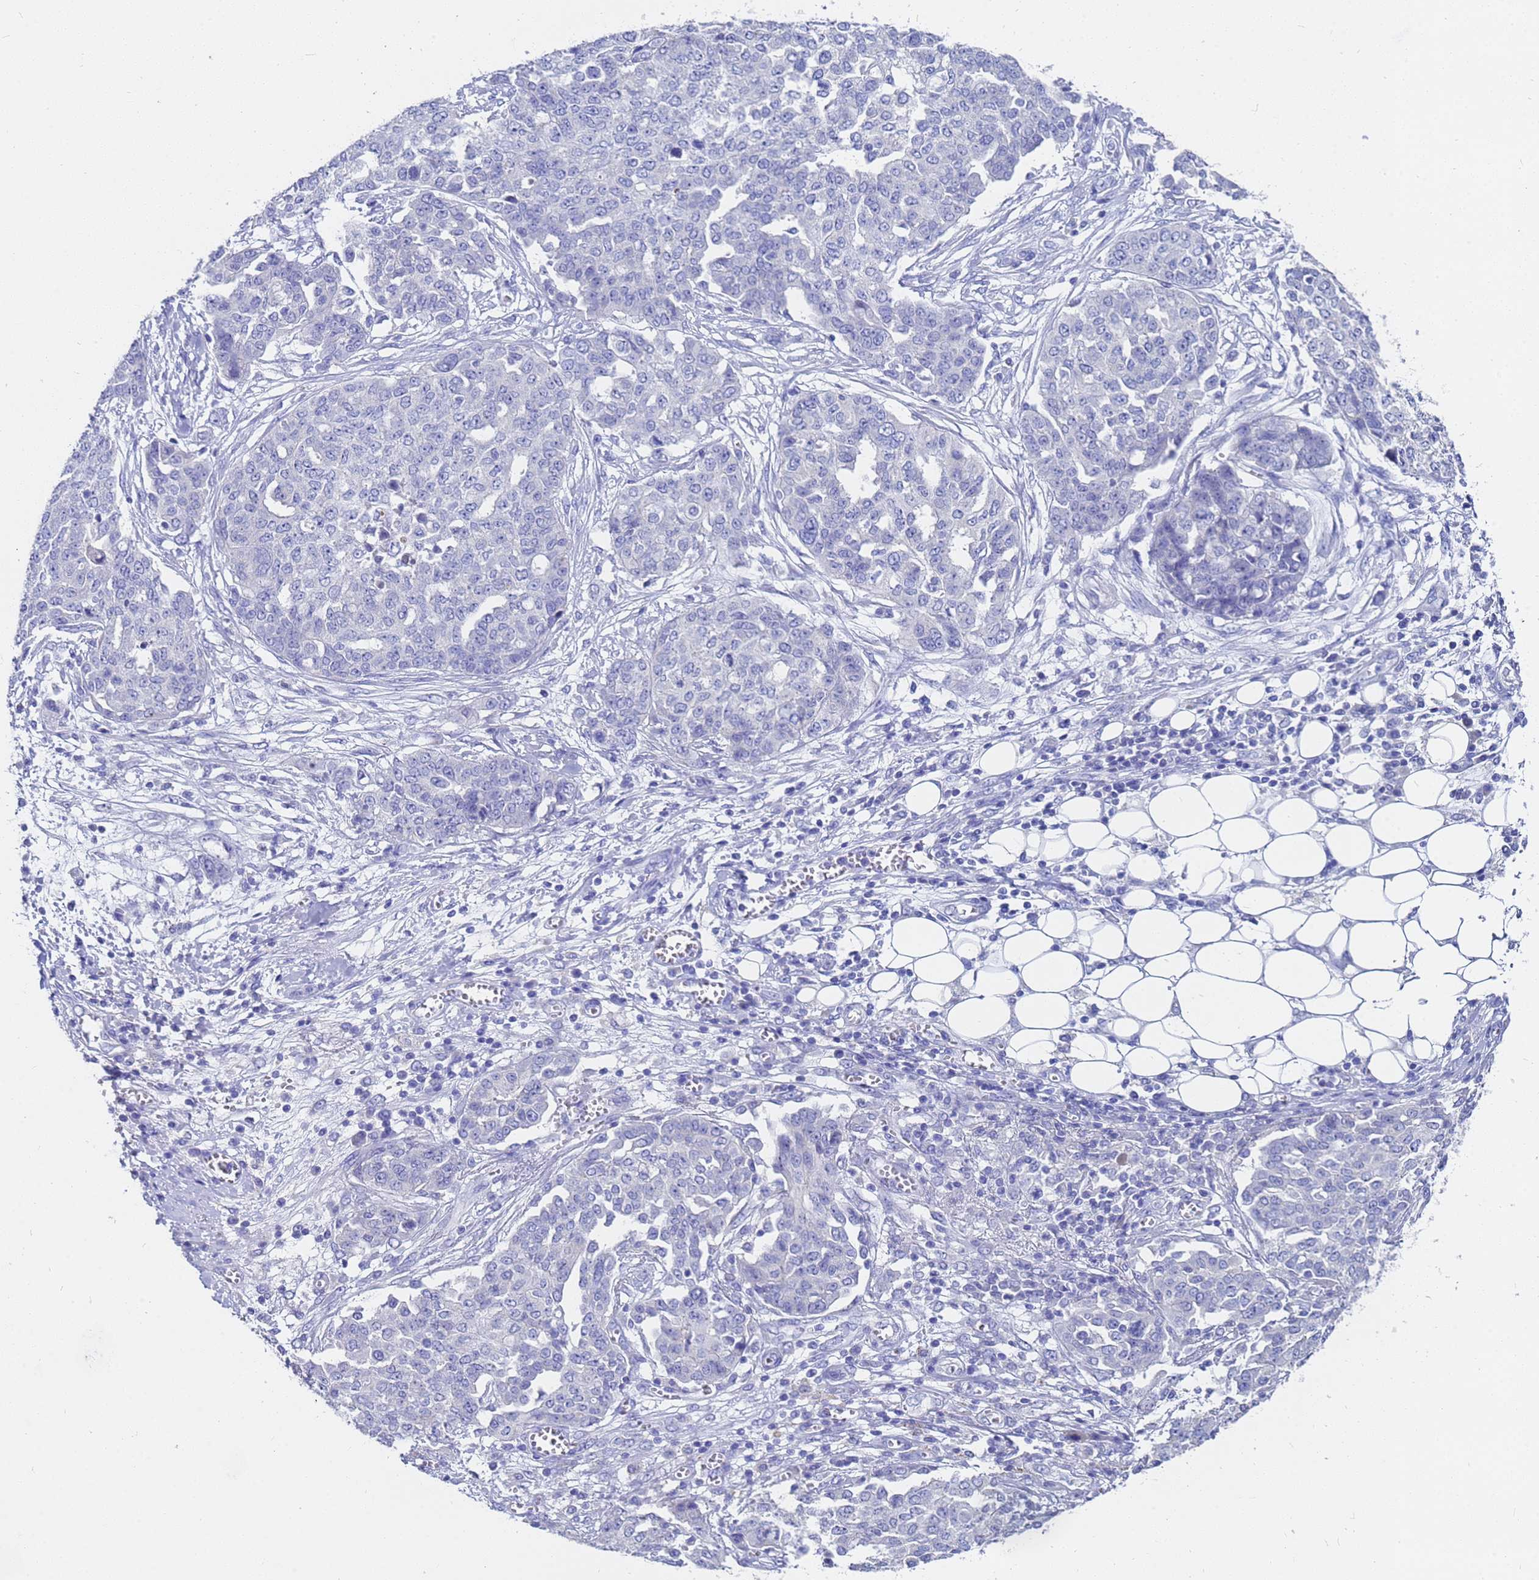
{"staining": {"intensity": "negative", "quantity": "none", "location": "none"}, "tissue": "ovarian cancer", "cell_type": "Tumor cells", "image_type": "cancer", "snomed": [{"axis": "morphology", "description": "Cystadenocarcinoma, serous, NOS"}, {"axis": "topography", "description": "Soft tissue"}, {"axis": "topography", "description": "Ovary"}], "caption": "Human ovarian serous cystadenocarcinoma stained for a protein using immunohistochemistry (IHC) demonstrates no staining in tumor cells.", "gene": "C2orf72", "patient": {"sex": "female", "age": 57}}